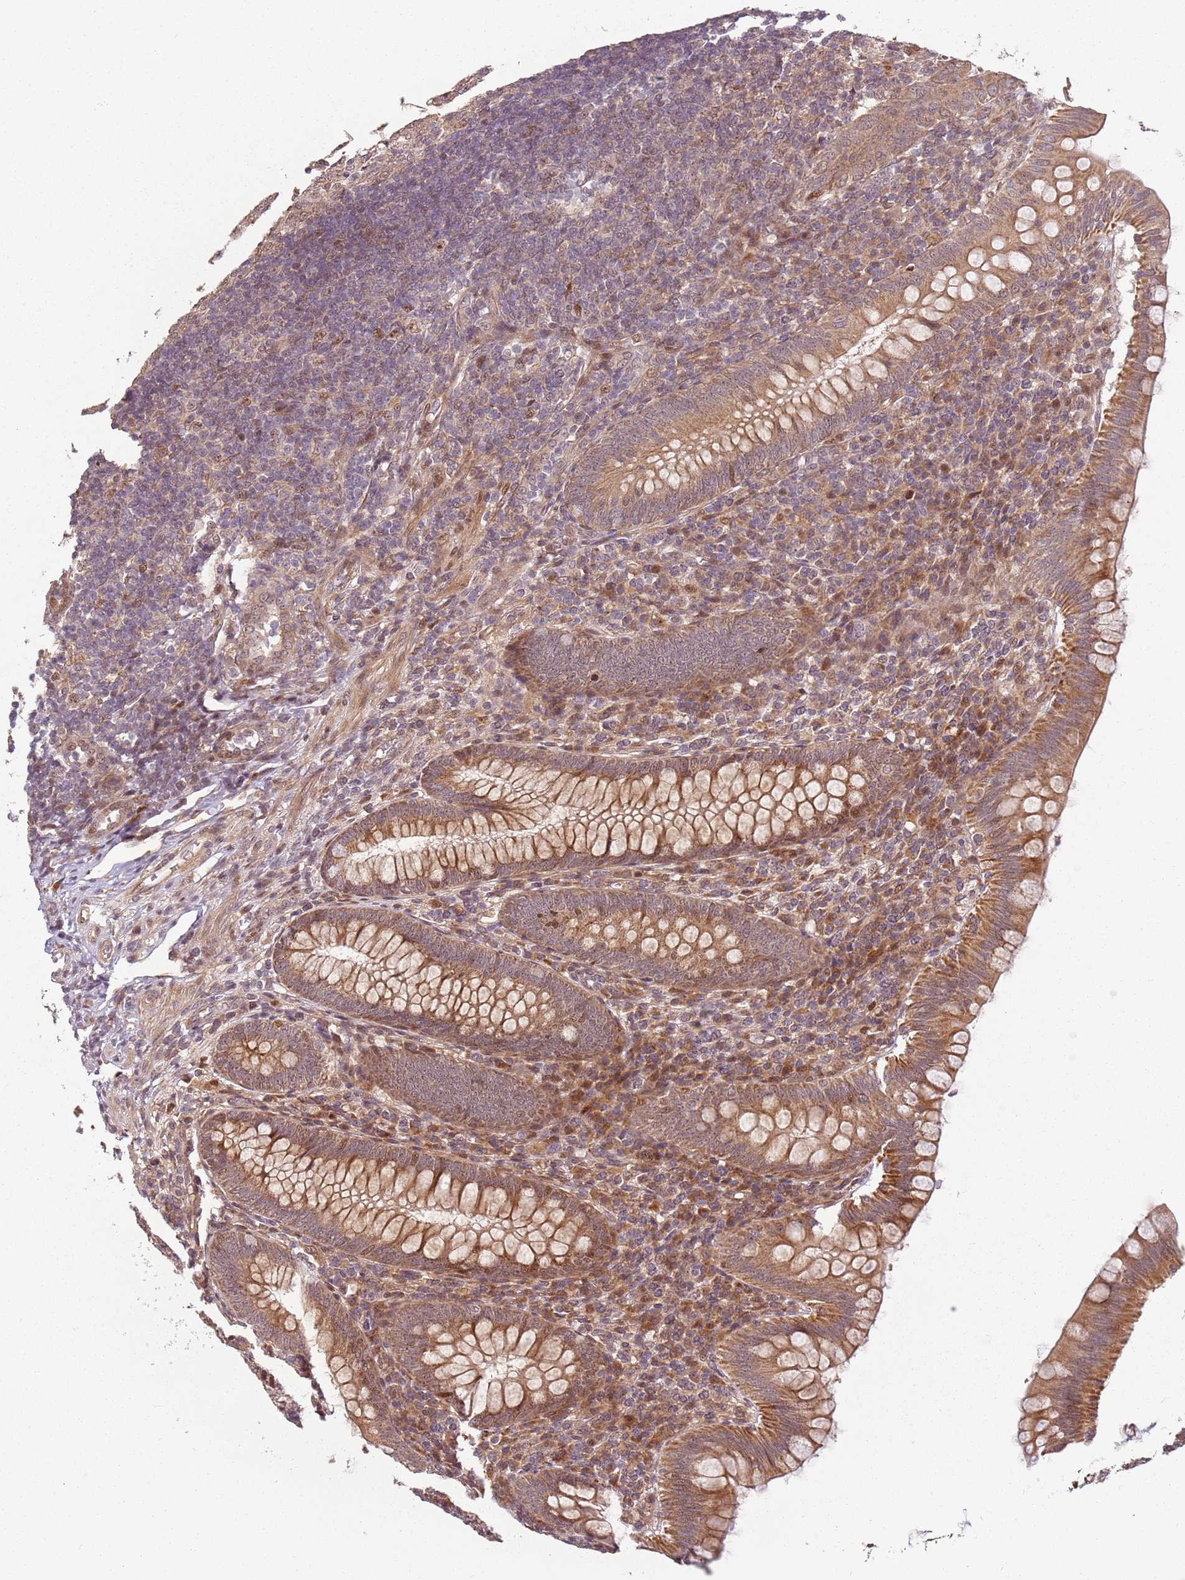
{"staining": {"intensity": "moderate", "quantity": ">75%", "location": "cytoplasmic/membranous,nuclear"}, "tissue": "appendix", "cell_type": "Glandular cells", "image_type": "normal", "snomed": [{"axis": "morphology", "description": "Normal tissue, NOS"}, {"axis": "topography", "description": "Appendix"}], "caption": "Immunohistochemical staining of unremarkable appendix displays >75% levels of moderate cytoplasmic/membranous,nuclear protein staining in approximately >75% of glandular cells.", "gene": "CHURC1", "patient": {"sex": "male", "age": 14}}